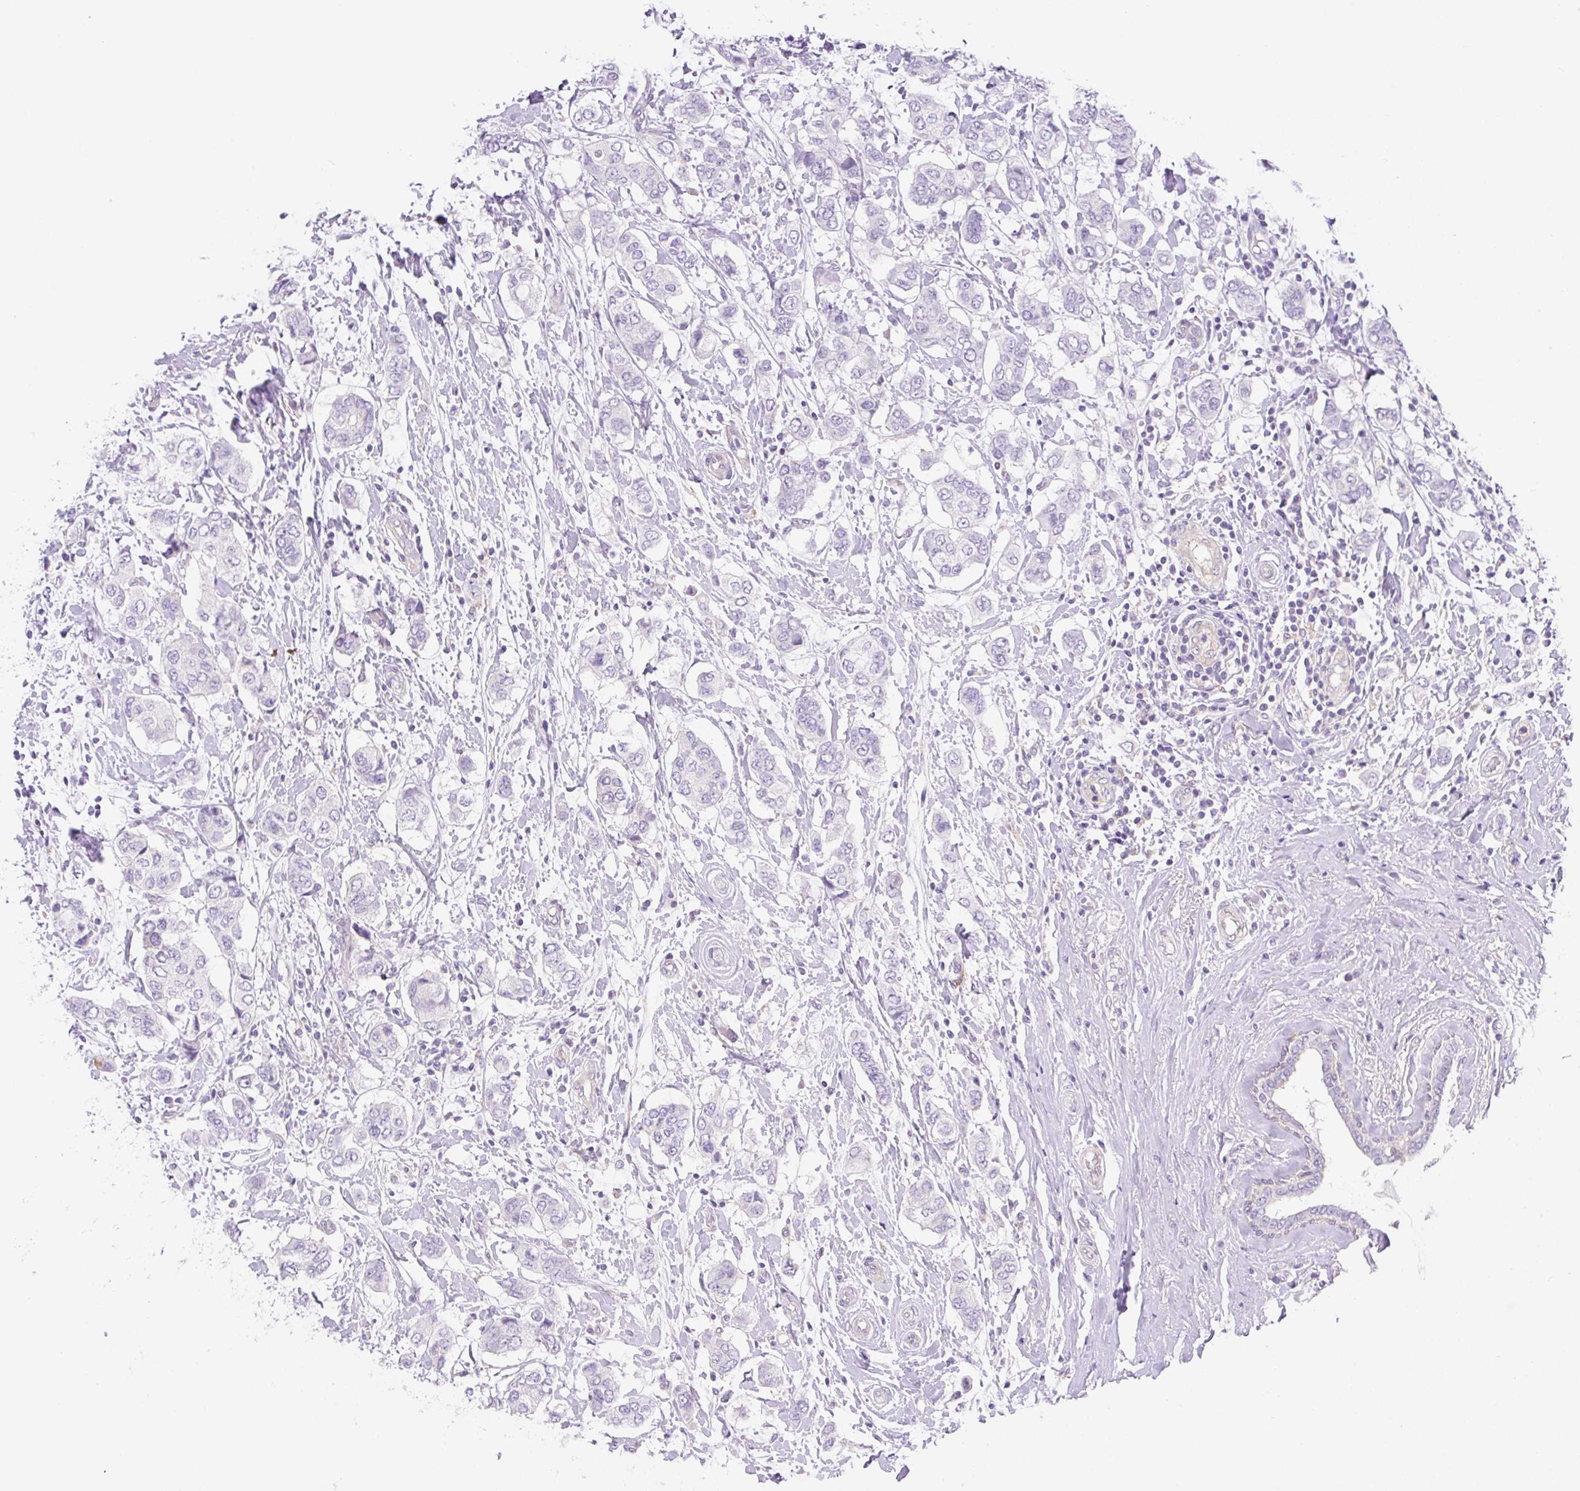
{"staining": {"intensity": "negative", "quantity": "none", "location": "none"}, "tissue": "breast cancer", "cell_type": "Tumor cells", "image_type": "cancer", "snomed": [{"axis": "morphology", "description": "Lobular carcinoma"}, {"axis": "topography", "description": "Breast"}], "caption": "Immunohistochemistry (IHC) micrograph of human breast lobular carcinoma stained for a protein (brown), which exhibits no expression in tumor cells. The staining is performed using DAB brown chromogen with nuclei counter-stained in using hematoxylin.", "gene": "CAMK2B", "patient": {"sex": "female", "age": 51}}